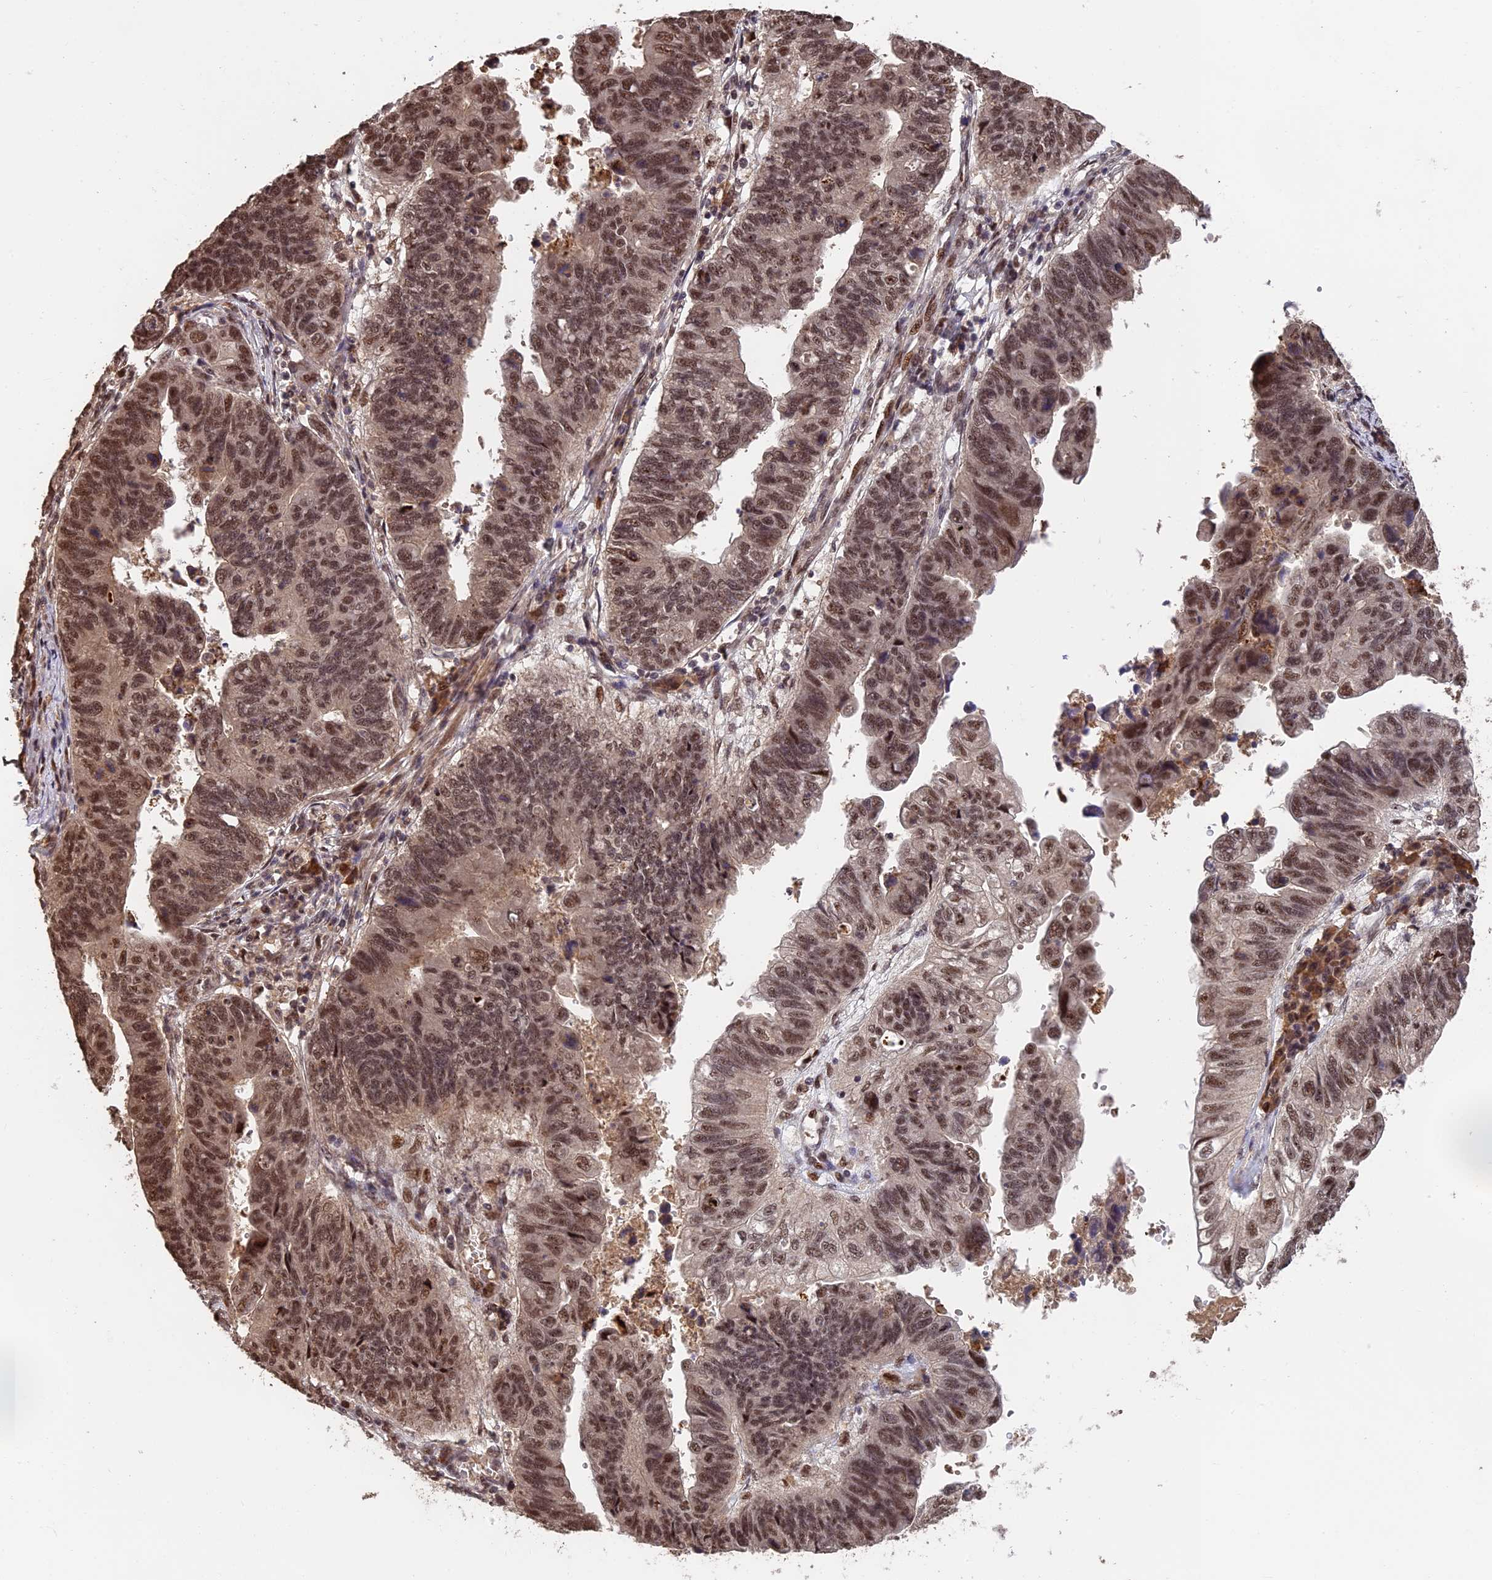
{"staining": {"intensity": "moderate", "quantity": ">75%", "location": "nuclear"}, "tissue": "stomach cancer", "cell_type": "Tumor cells", "image_type": "cancer", "snomed": [{"axis": "morphology", "description": "Adenocarcinoma, NOS"}, {"axis": "topography", "description": "Stomach"}], "caption": "DAB immunohistochemical staining of stomach adenocarcinoma shows moderate nuclear protein positivity in about >75% of tumor cells.", "gene": "OSBPL1A", "patient": {"sex": "male", "age": 59}}